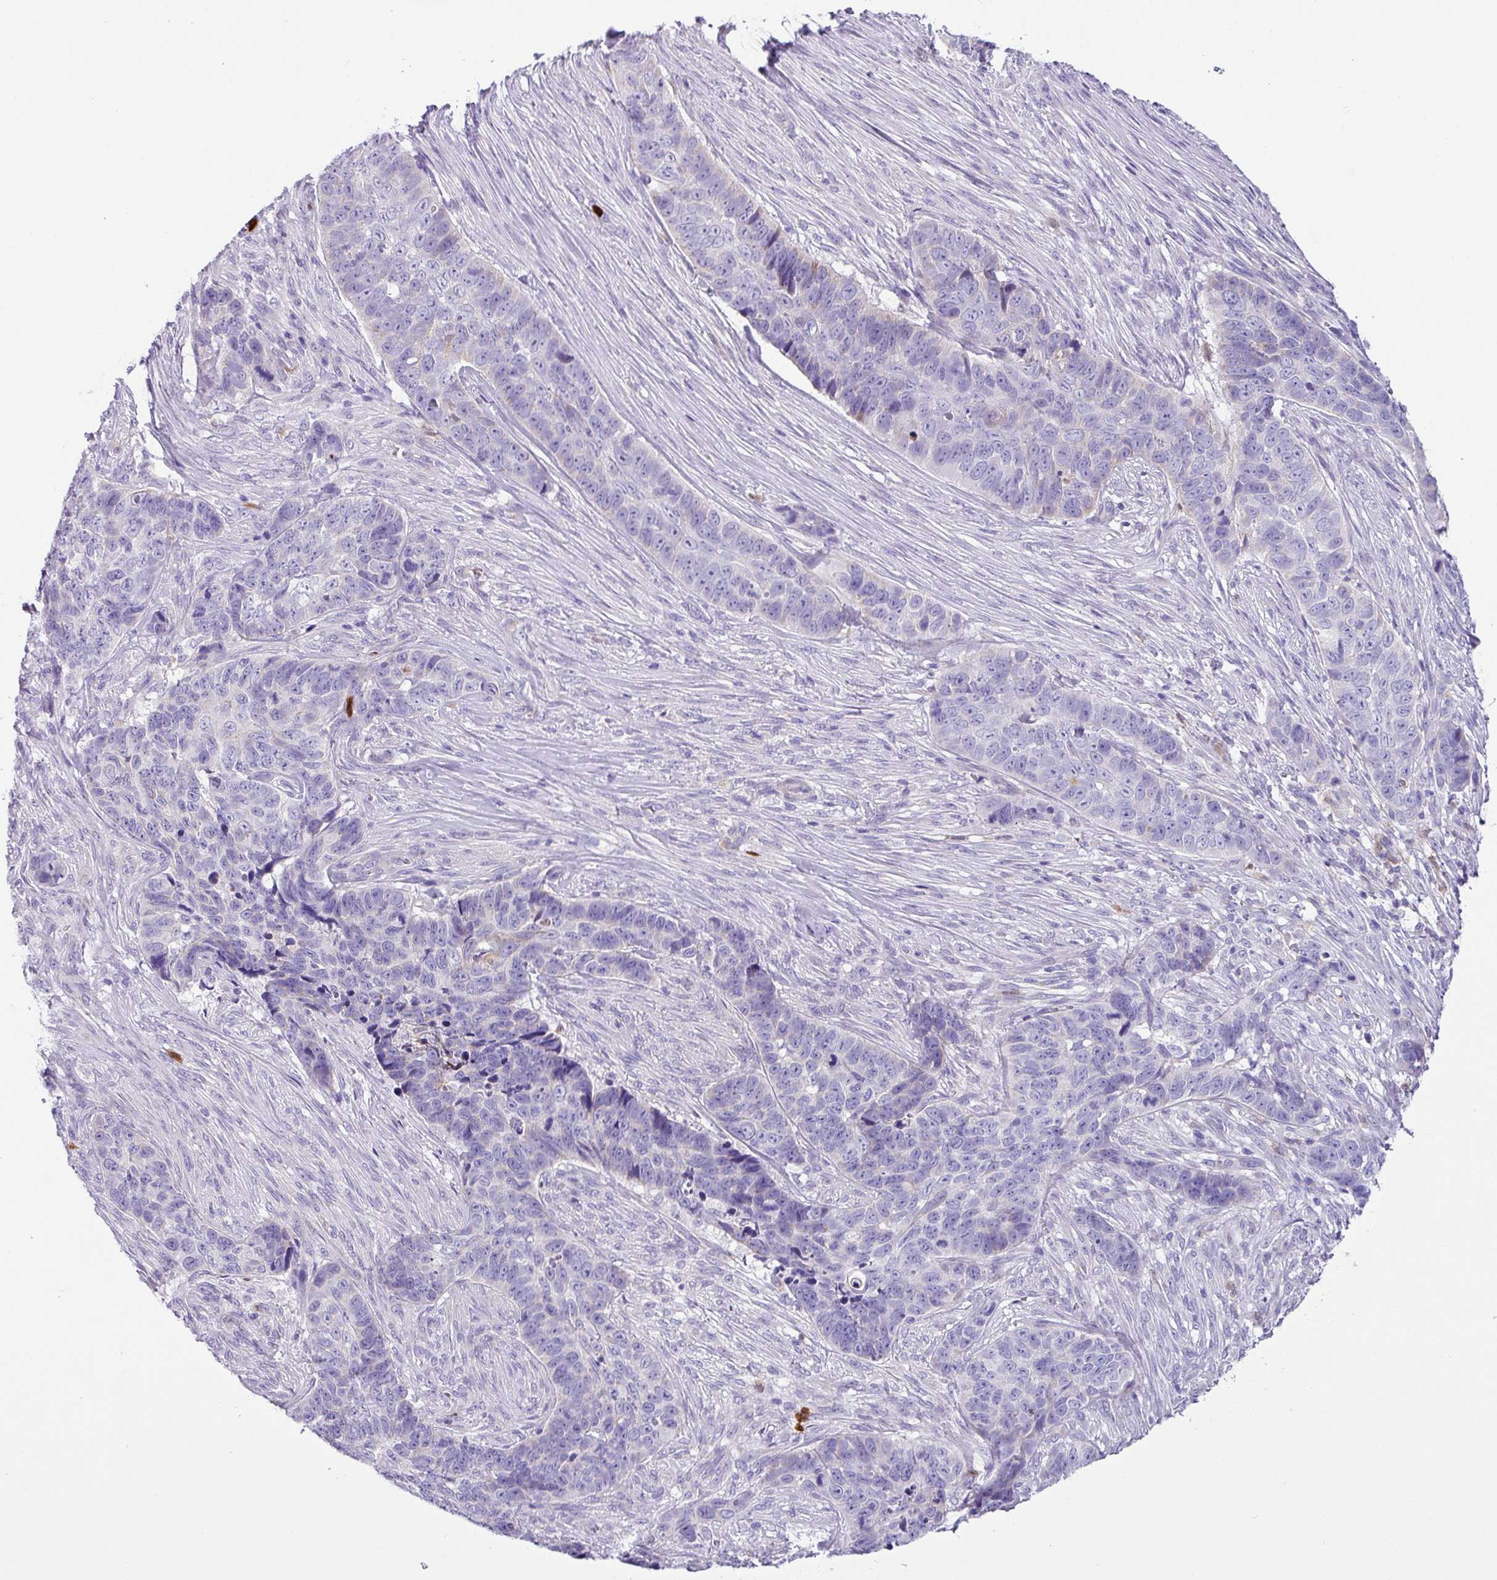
{"staining": {"intensity": "negative", "quantity": "none", "location": "none"}, "tissue": "skin cancer", "cell_type": "Tumor cells", "image_type": "cancer", "snomed": [{"axis": "morphology", "description": "Basal cell carcinoma"}, {"axis": "topography", "description": "Skin"}], "caption": "Skin cancer was stained to show a protein in brown. There is no significant expression in tumor cells. (DAB immunohistochemistry (IHC) visualized using brightfield microscopy, high magnification).", "gene": "SH2D3C", "patient": {"sex": "female", "age": 82}}